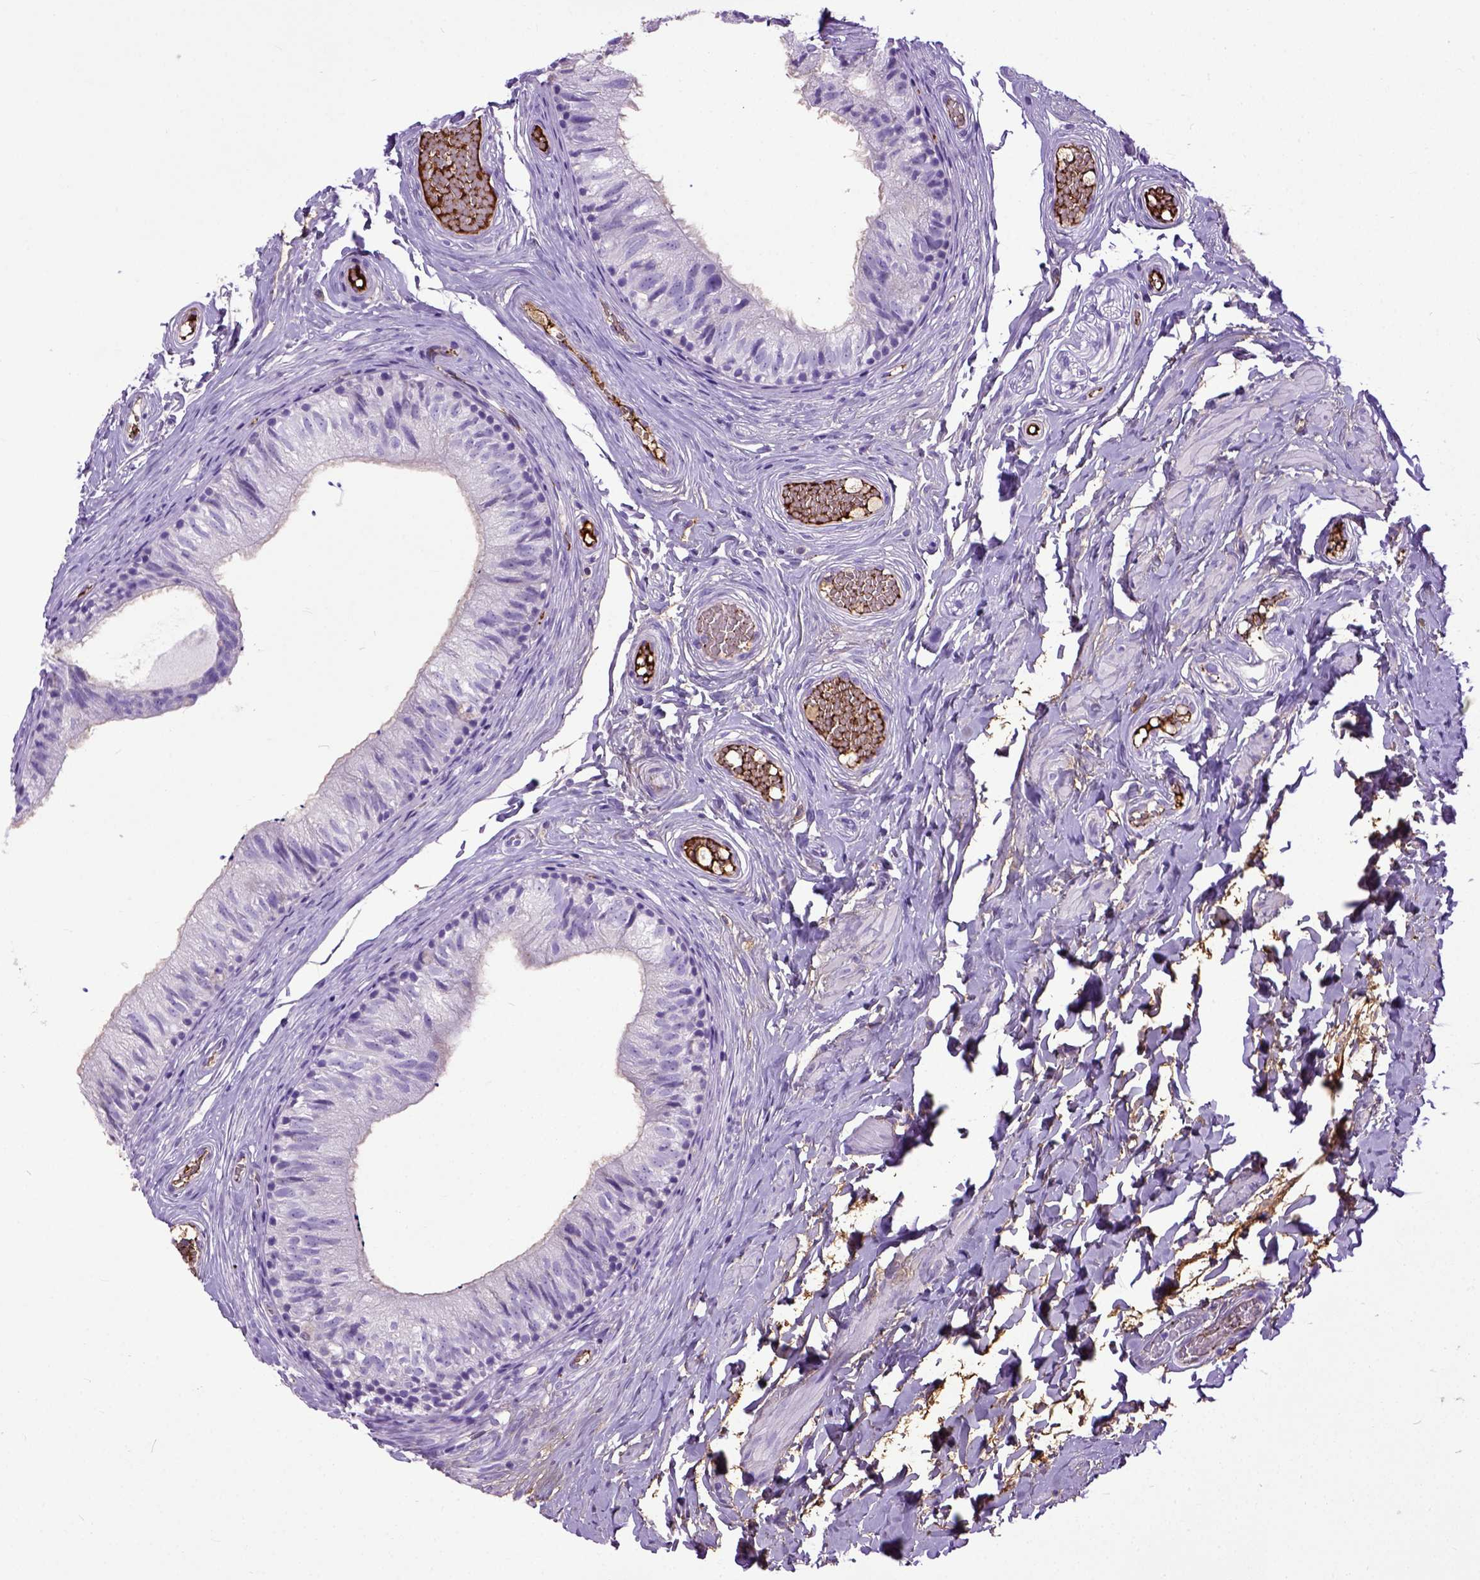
{"staining": {"intensity": "negative", "quantity": "none", "location": "none"}, "tissue": "epididymis", "cell_type": "Glandular cells", "image_type": "normal", "snomed": [{"axis": "morphology", "description": "Normal tissue, NOS"}, {"axis": "topography", "description": "Epididymis"}], "caption": "High magnification brightfield microscopy of benign epididymis stained with DAB (brown) and counterstained with hematoxylin (blue): glandular cells show no significant positivity.", "gene": "ADAMTS8", "patient": {"sex": "male", "age": 29}}